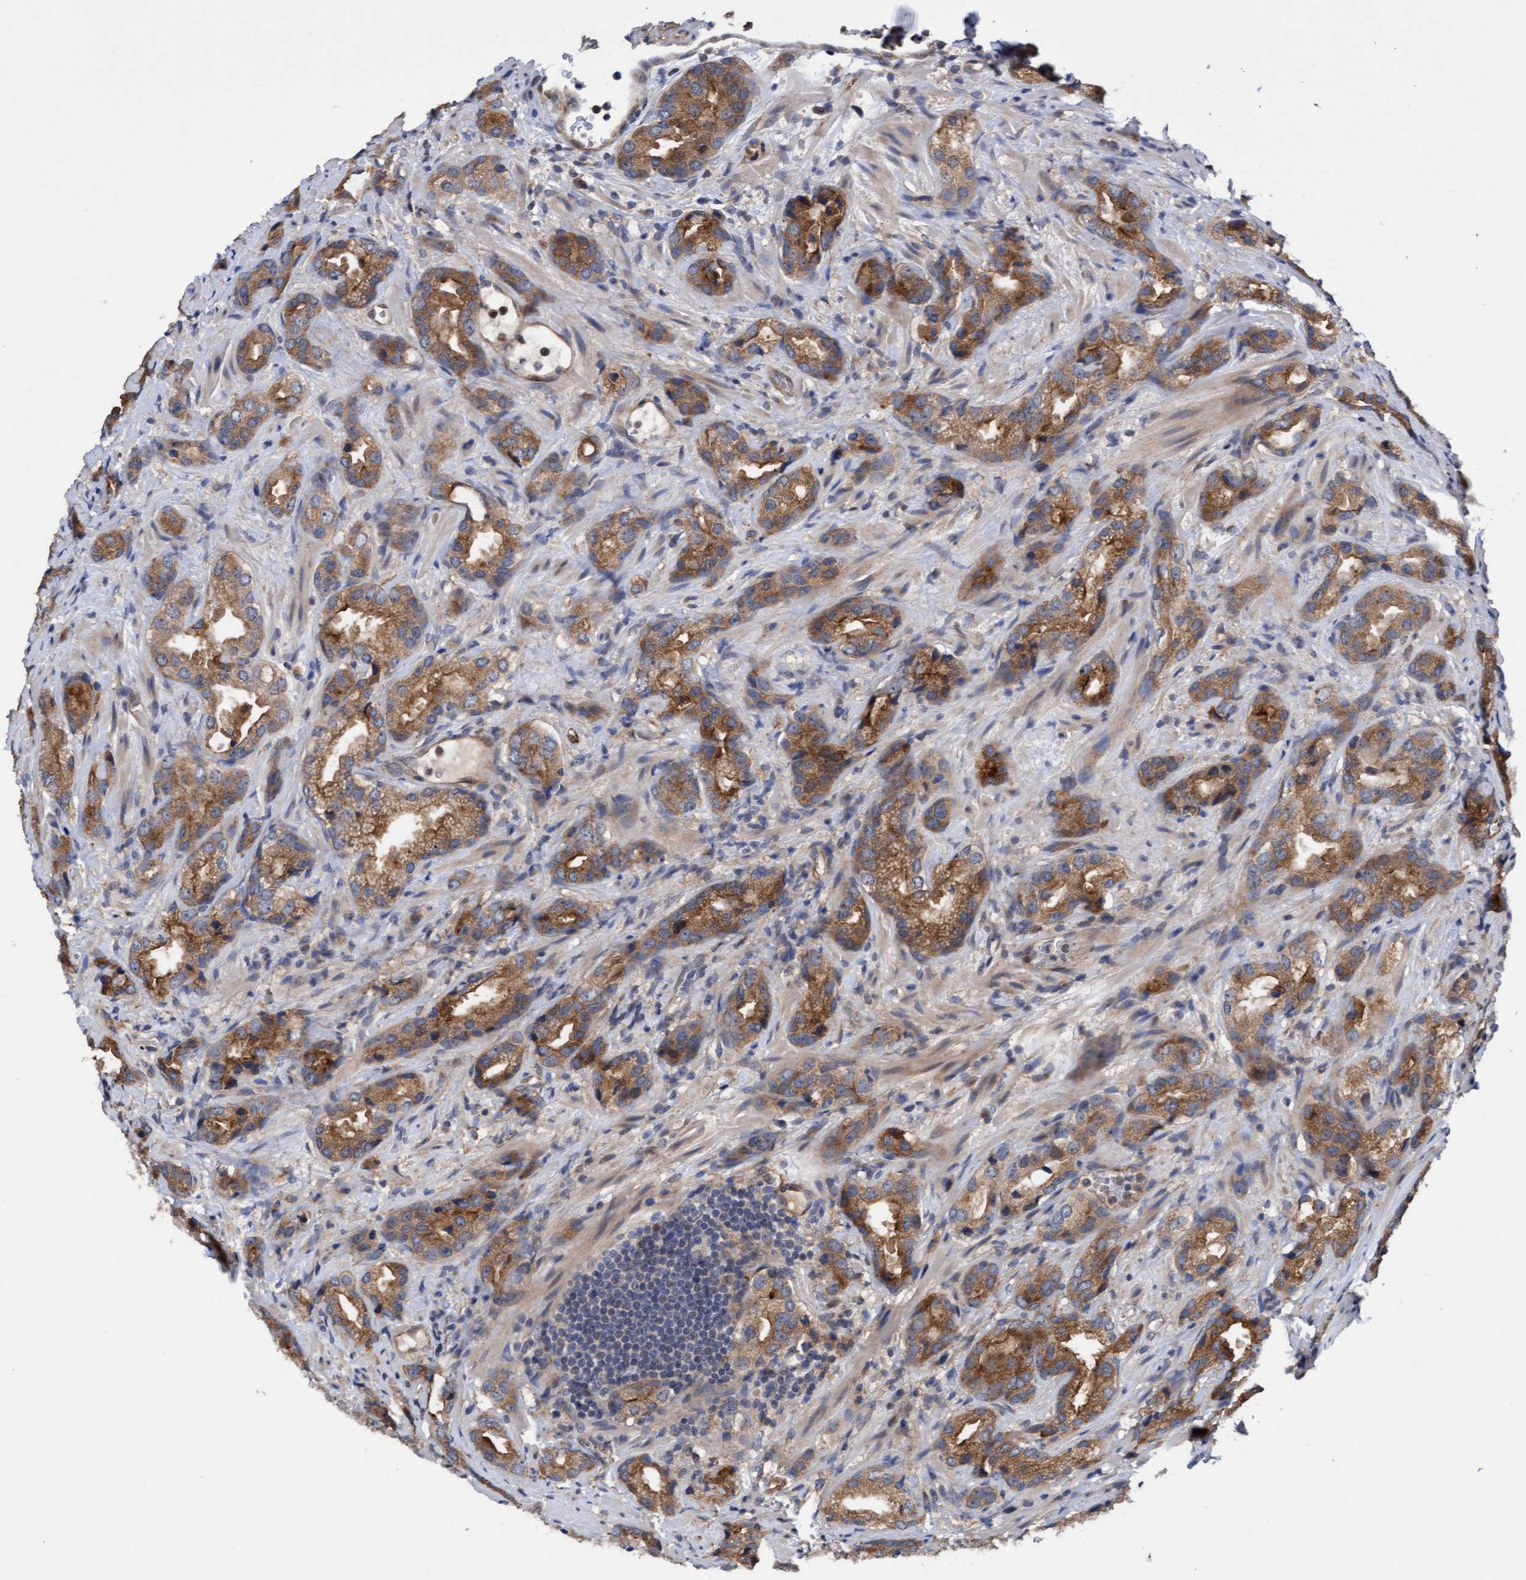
{"staining": {"intensity": "moderate", "quantity": ">75%", "location": "cytoplasmic/membranous"}, "tissue": "prostate cancer", "cell_type": "Tumor cells", "image_type": "cancer", "snomed": [{"axis": "morphology", "description": "Adenocarcinoma, High grade"}, {"axis": "topography", "description": "Prostate"}], "caption": "Prostate cancer (high-grade adenocarcinoma) stained for a protein shows moderate cytoplasmic/membranous positivity in tumor cells.", "gene": "ITFG1", "patient": {"sex": "male", "age": 63}}